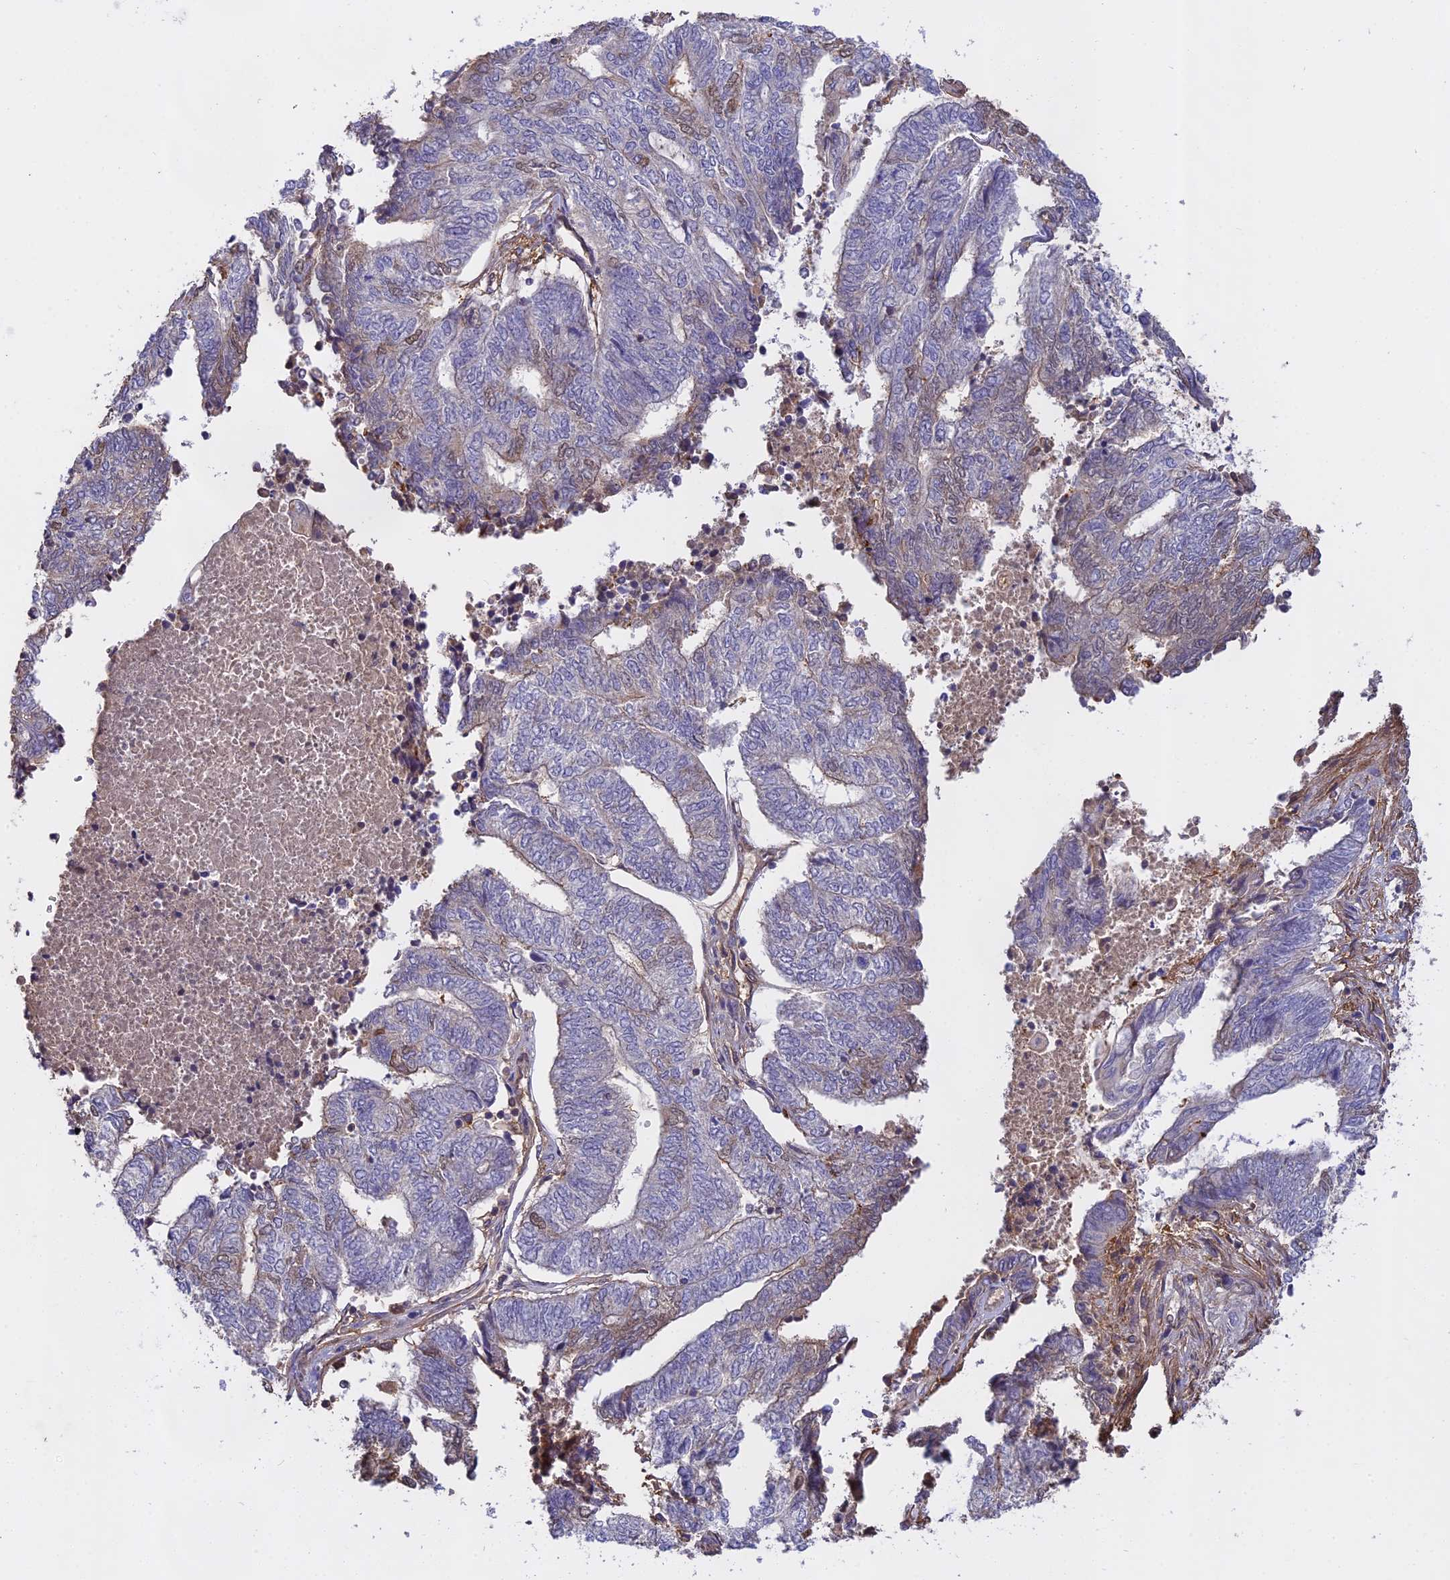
{"staining": {"intensity": "weak", "quantity": "<25%", "location": "nuclear"}, "tissue": "endometrial cancer", "cell_type": "Tumor cells", "image_type": "cancer", "snomed": [{"axis": "morphology", "description": "Adenocarcinoma, NOS"}, {"axis": "topography", "description": "Uterus"}, {"axis": "topography", "description": "Endometrium"}], "caption": "A micrograph of human endometrial cancer is negative for staining in tumor cells.", "gene": "CFAP119", "patient": {"sex": "female", "age": 70}}